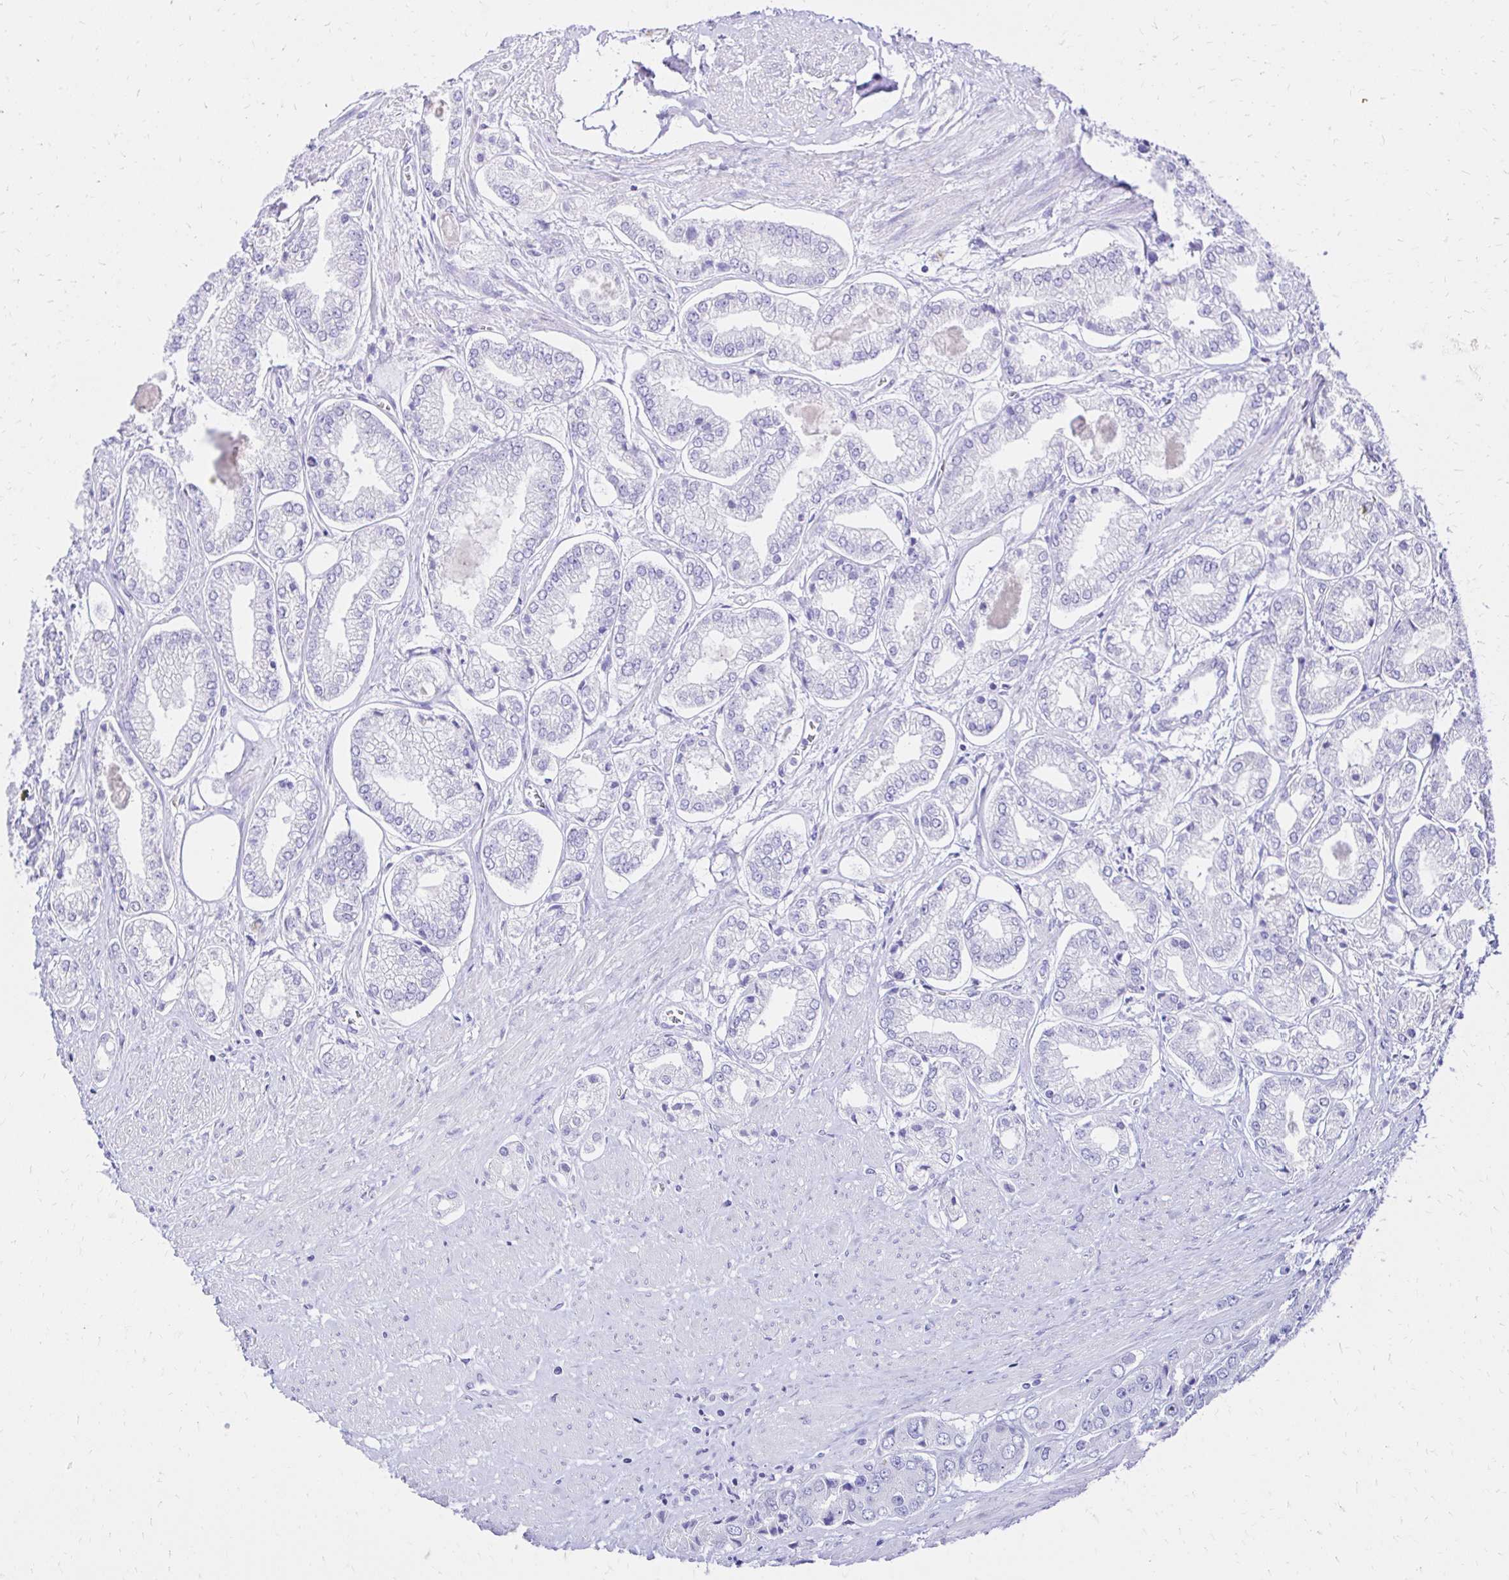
{"staining": {"intensity": "negative", "quantity": "none", "location": "none"}, "tissue": "prostate cancer", "cell_type": "Tumor cells", "image_type": "cancer", "snomed": [{"axis": "morphology", "description": "Adenocarcinoma, Low grade"}, {"axis": "topography", "description": "Prostate"}], "caption": "This is an IHC photomicrograph of human prostate adenocarcinoma (low-grade). There is no positivity in tumor cells.", "gene": "S100G", "patient": {"sex": "male", "age": 69}}